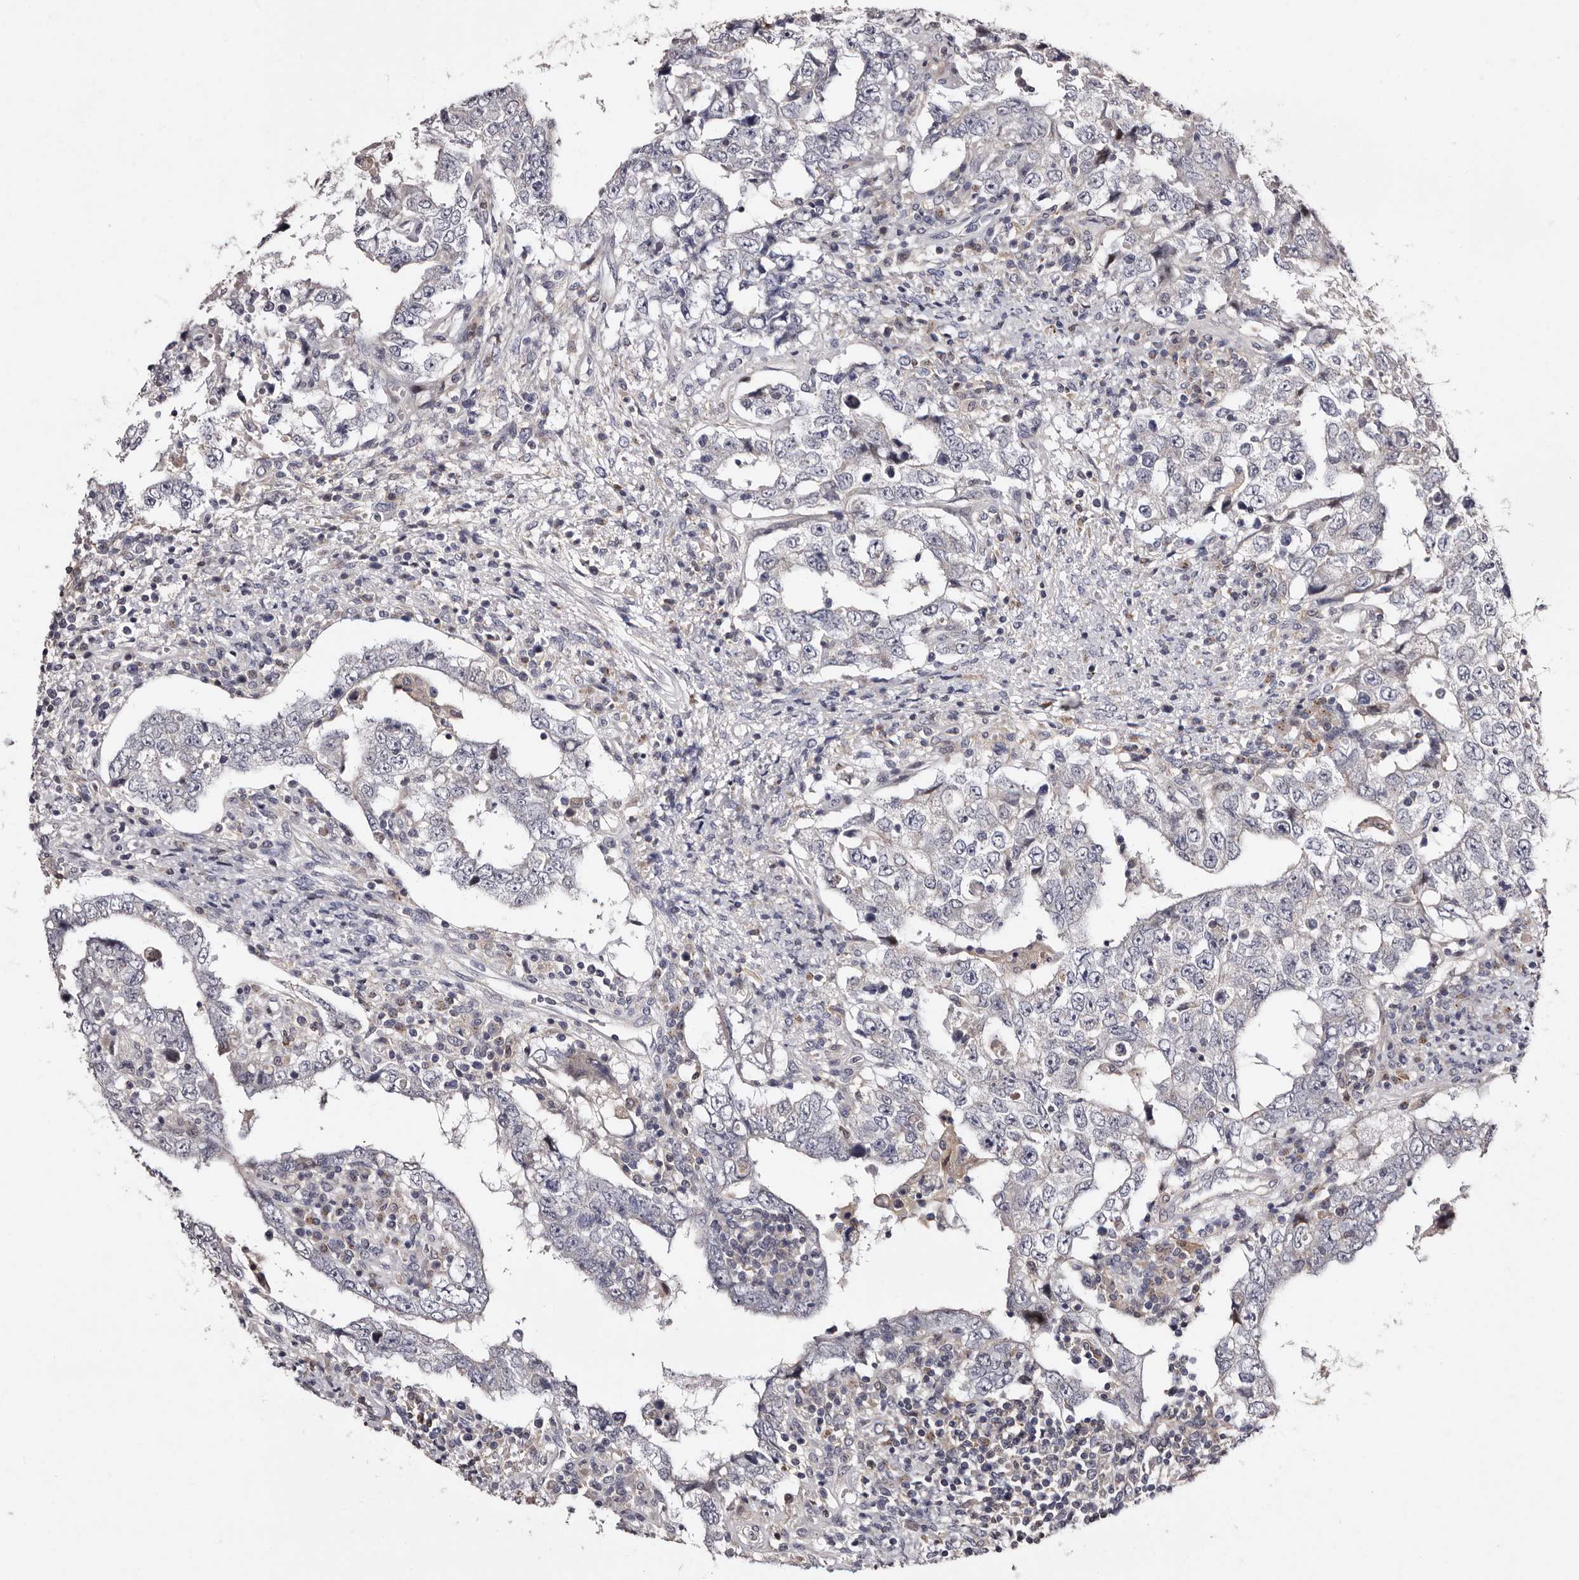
{"staining": {"intensity": "negative", "quantity": "none", "location": "none"}, "tissue": "testis cancer", "cell_type": "Tumor cells", "image_type": "cancer", "snomed": [{"axis": "morphology", "description": "Carcinoma, Embryonal, NOS"}, {"axis": "topography", "description": "Testis"}], "caption": "Immunohistochemistry (IHC) image of neoplastic tissue: testis cancer stained with DAB demonstrates no significant protein staining in tumor cells.", "gene": "DNPH1", "patient": {"sex": "male", "age": 26}}